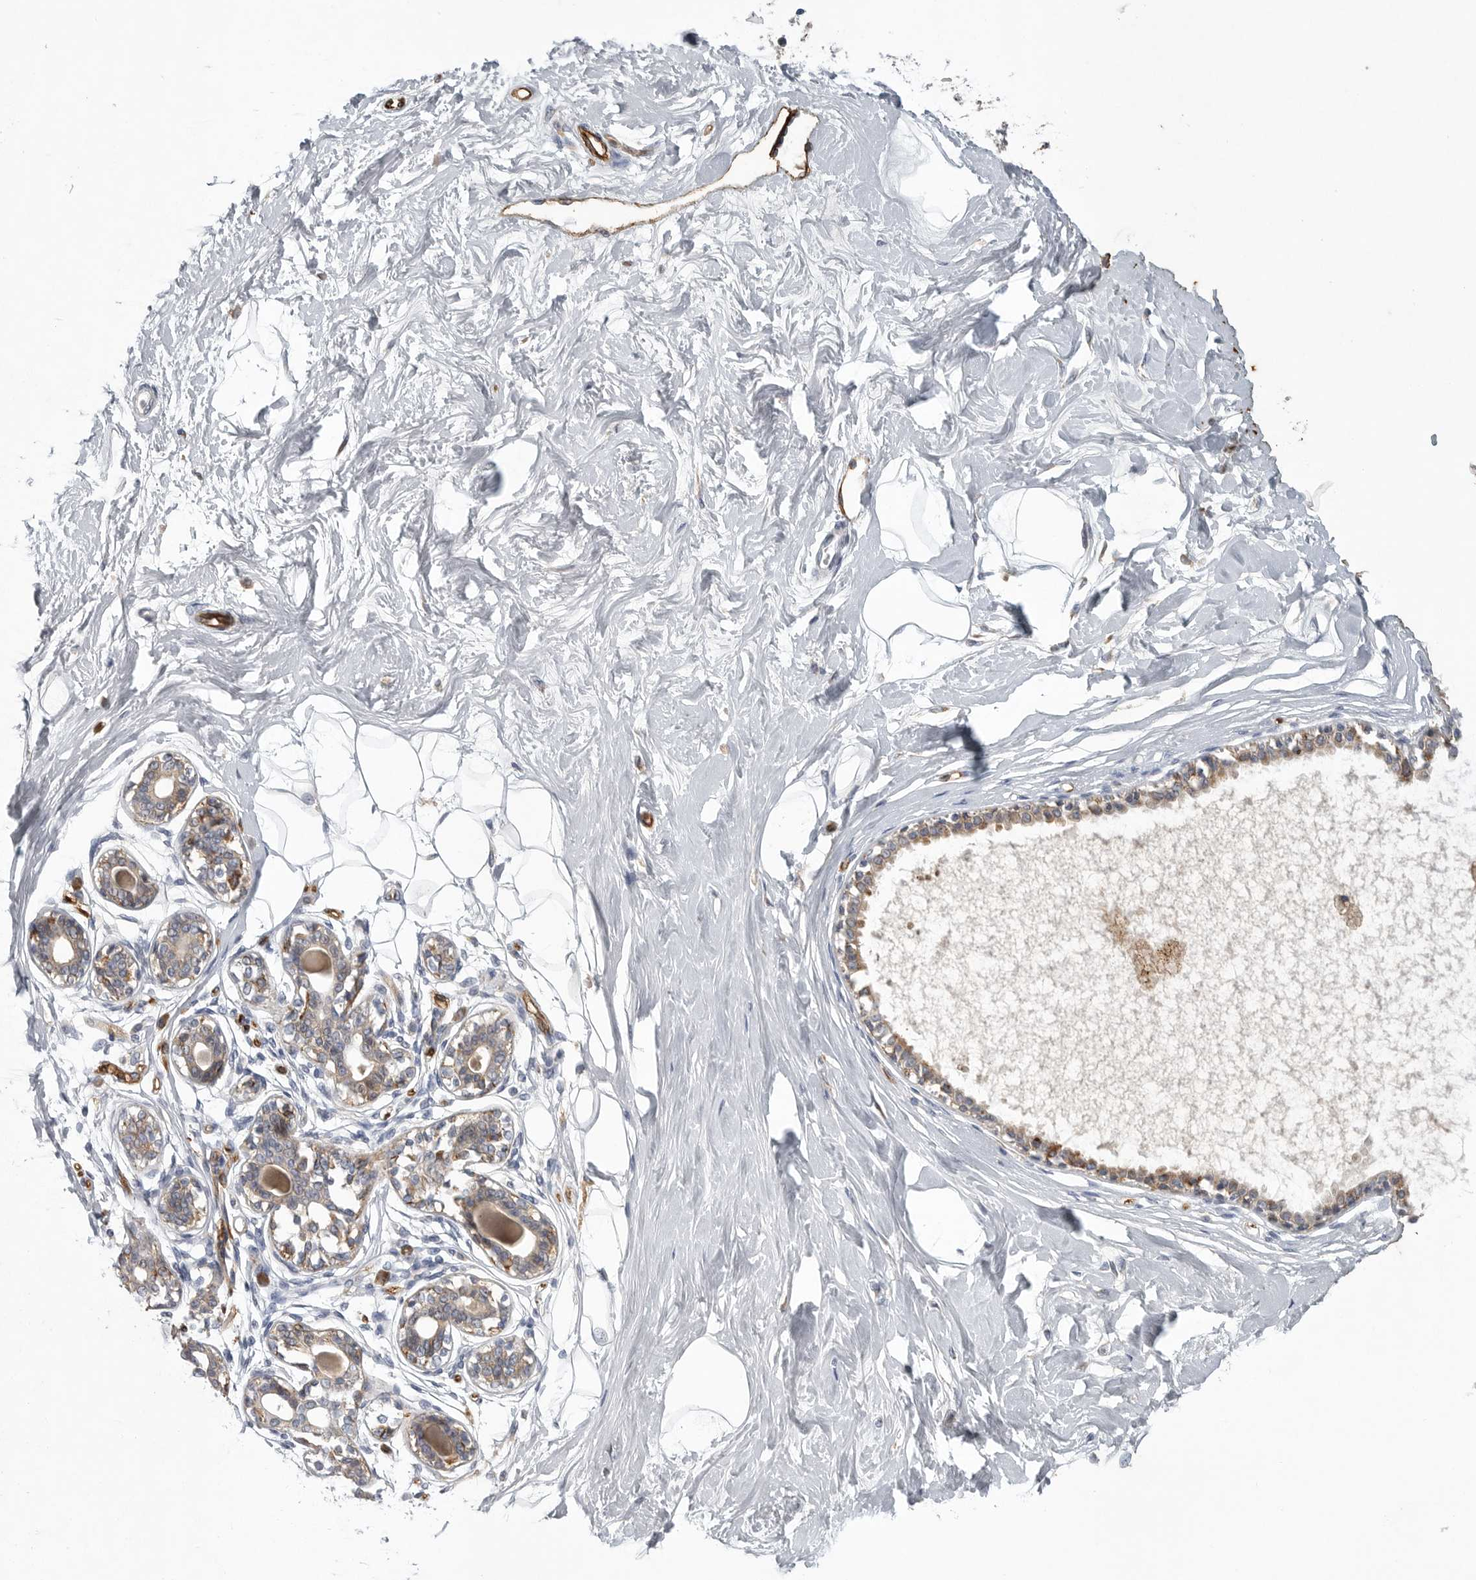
{"staining": {"intensity": "negative", "quantity": "none", "location": "none"}, "tissue": "breast", "cell_type": "Adipocytes", "image_type": "normal", "snomed": [{"axis": "morphology", "description": "Normal tissue, NOS"}, {"axis": "topography", "description": "Breast"}], "caption": "The immunohistochemistry (IHC) photomicrograph has no significant expression in adipocytes of breast. (Immunohistochemistry, brightfield microscopy, high magnification).", "gene": "MINPP1", "patient": {"sex": "female", "age": 45}}